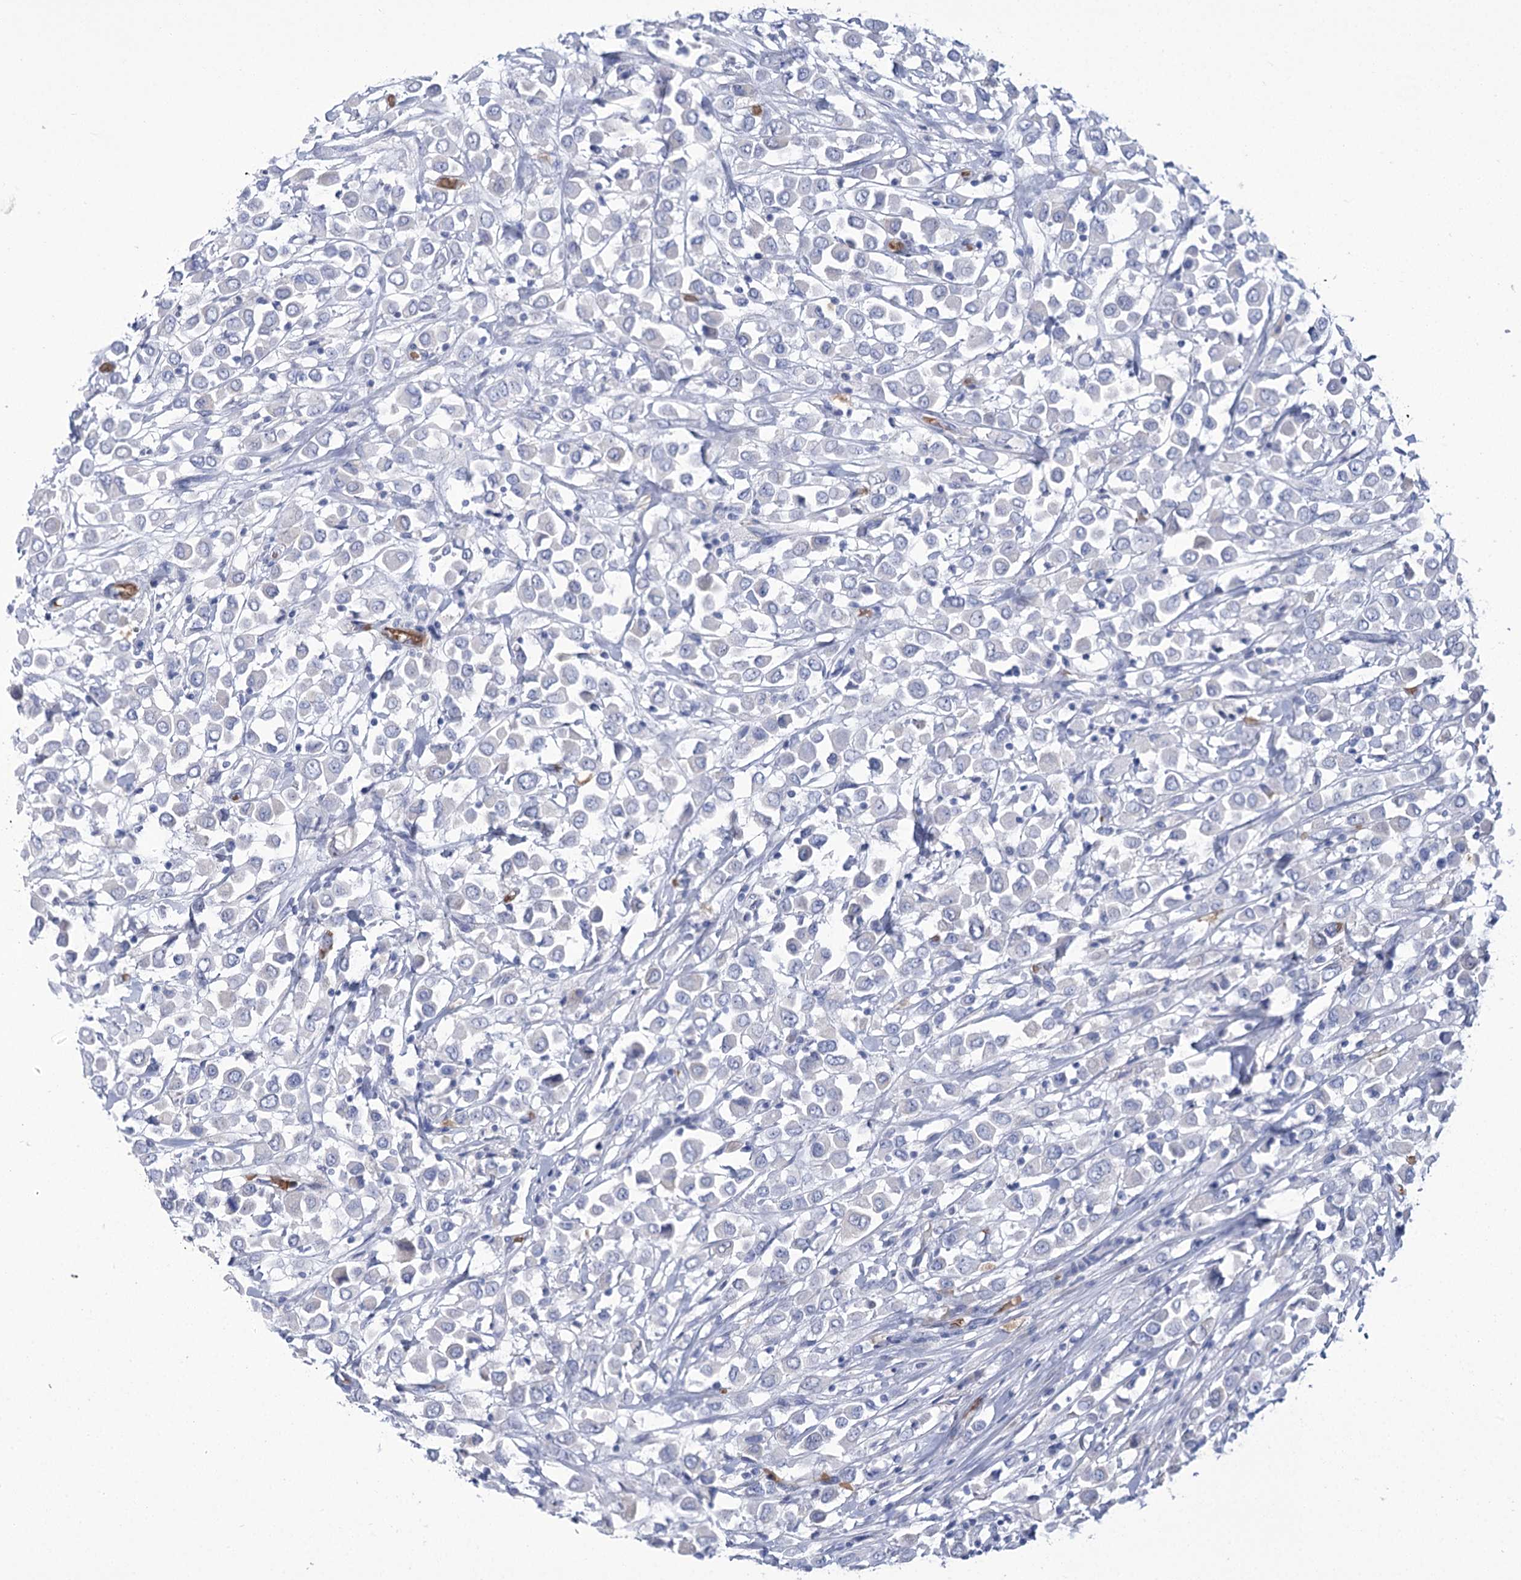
{"staining": {"intensity": "negative", "quantity": "none", "location": "none"}, "tissue": "breast cancer", "cell_type": "Tumor cells", "image_type": "cancer", "snomed": [{"axis": "morphology", "description": "Duct carcinoma"}, {"axis": "topography", "description": "Breast"}], "caption": "This is a photomicrograph of immunohistochemistry (IHC) staining of breast cancer, which shows no staining in tumor cells.", "gene": "HBA1", "patient": {"sex": "female", "age": 61}}